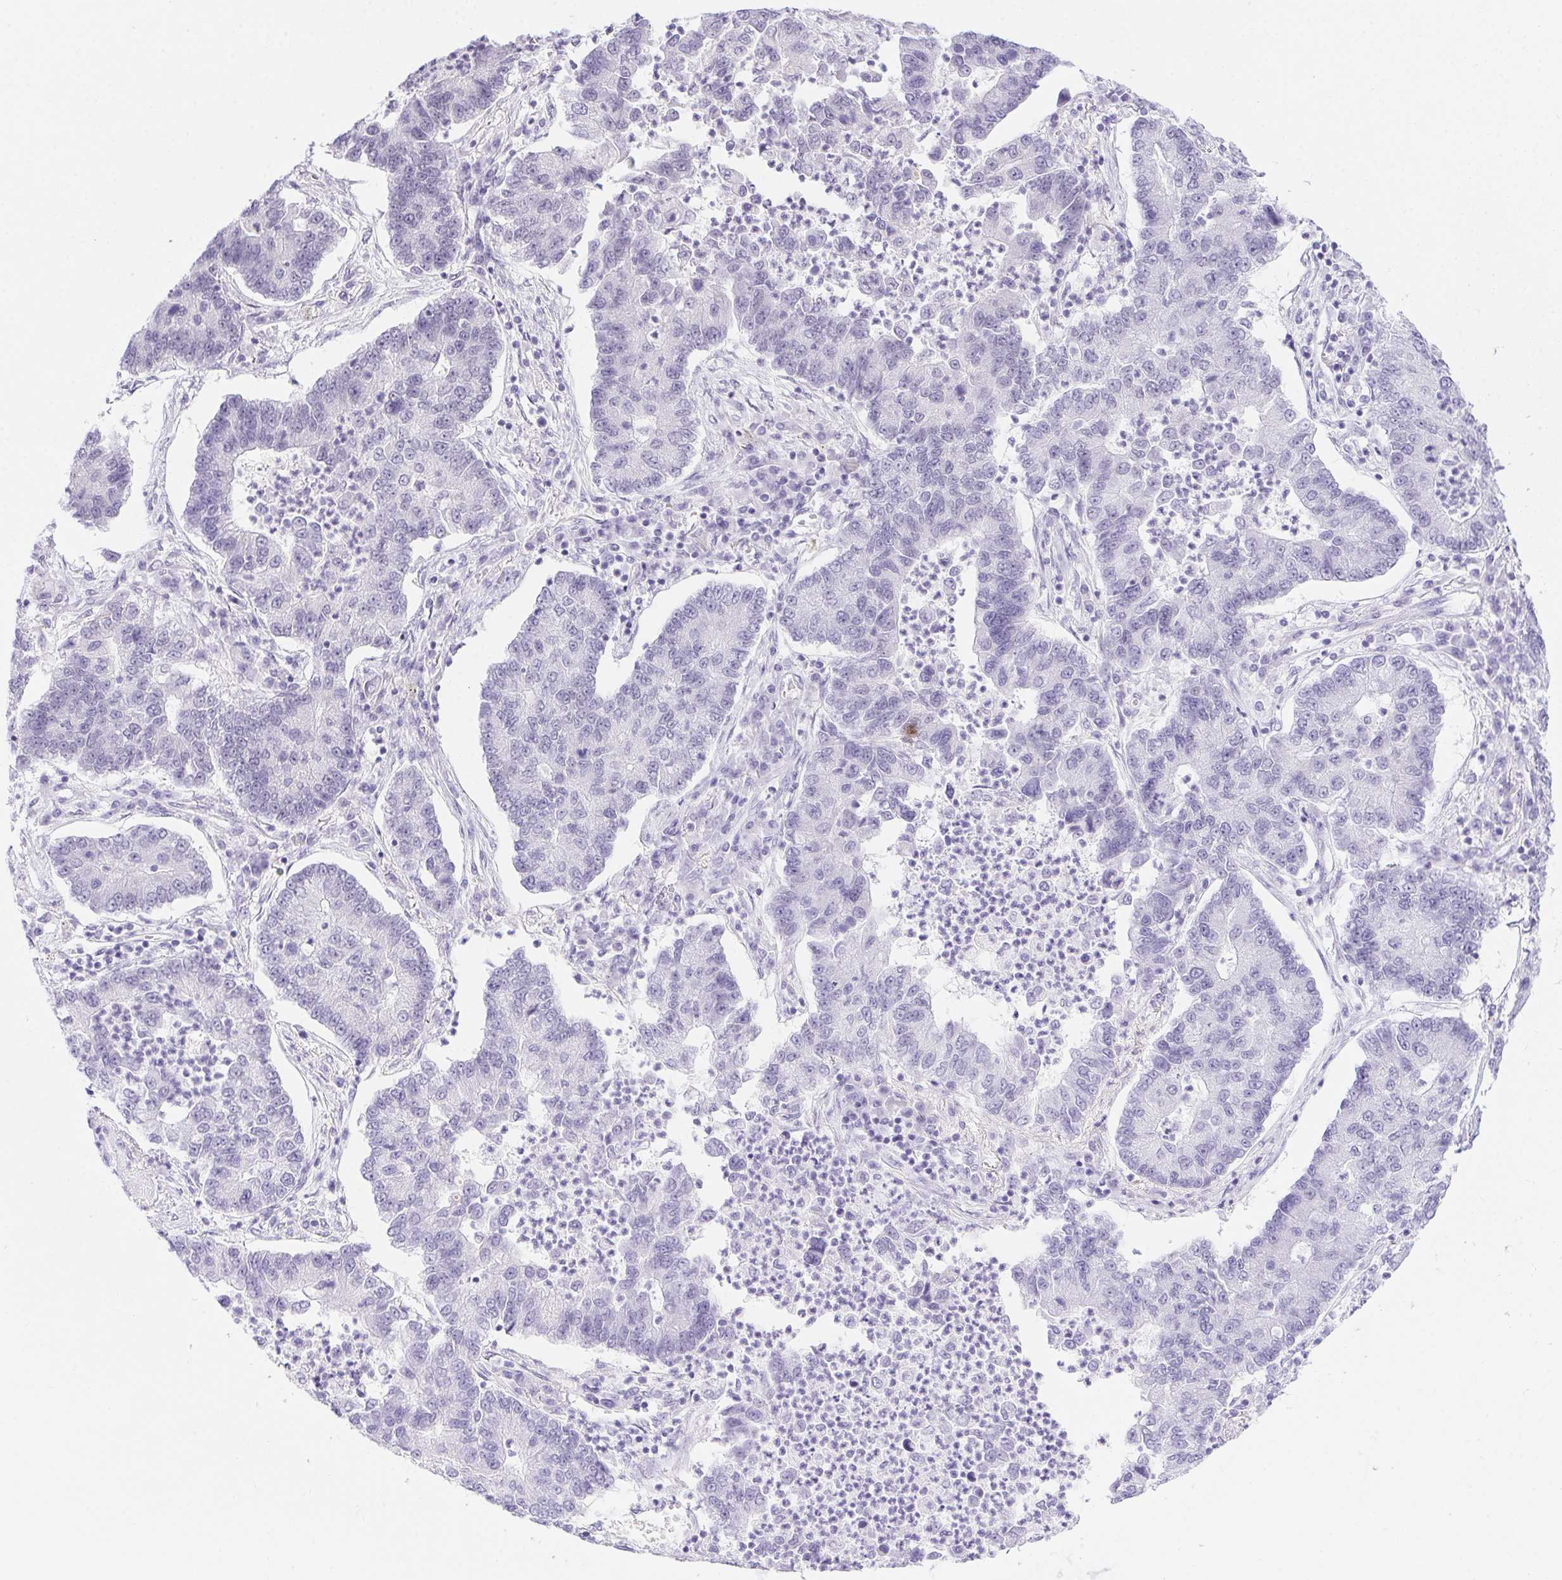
{"staining": {"intensity": "negative", "quantity": "none", "location": "none"}, "tissue": "lung cancer", "cell_type": "Tumor cells", "image_type": "cancer", "snomed": [{"axis": "morphology", "description": "Adenocarcinoma, NOS"}, {"axis": "topography", "description": "Lung"}], "caption": "An IHC photomicrograph of adenocarcinoma (lung) is shown. There is no staining in tumor cells of adenocarcinoma (lung).", "gene": "DDX17", "patient": {"sex": "female", "age": 57}}